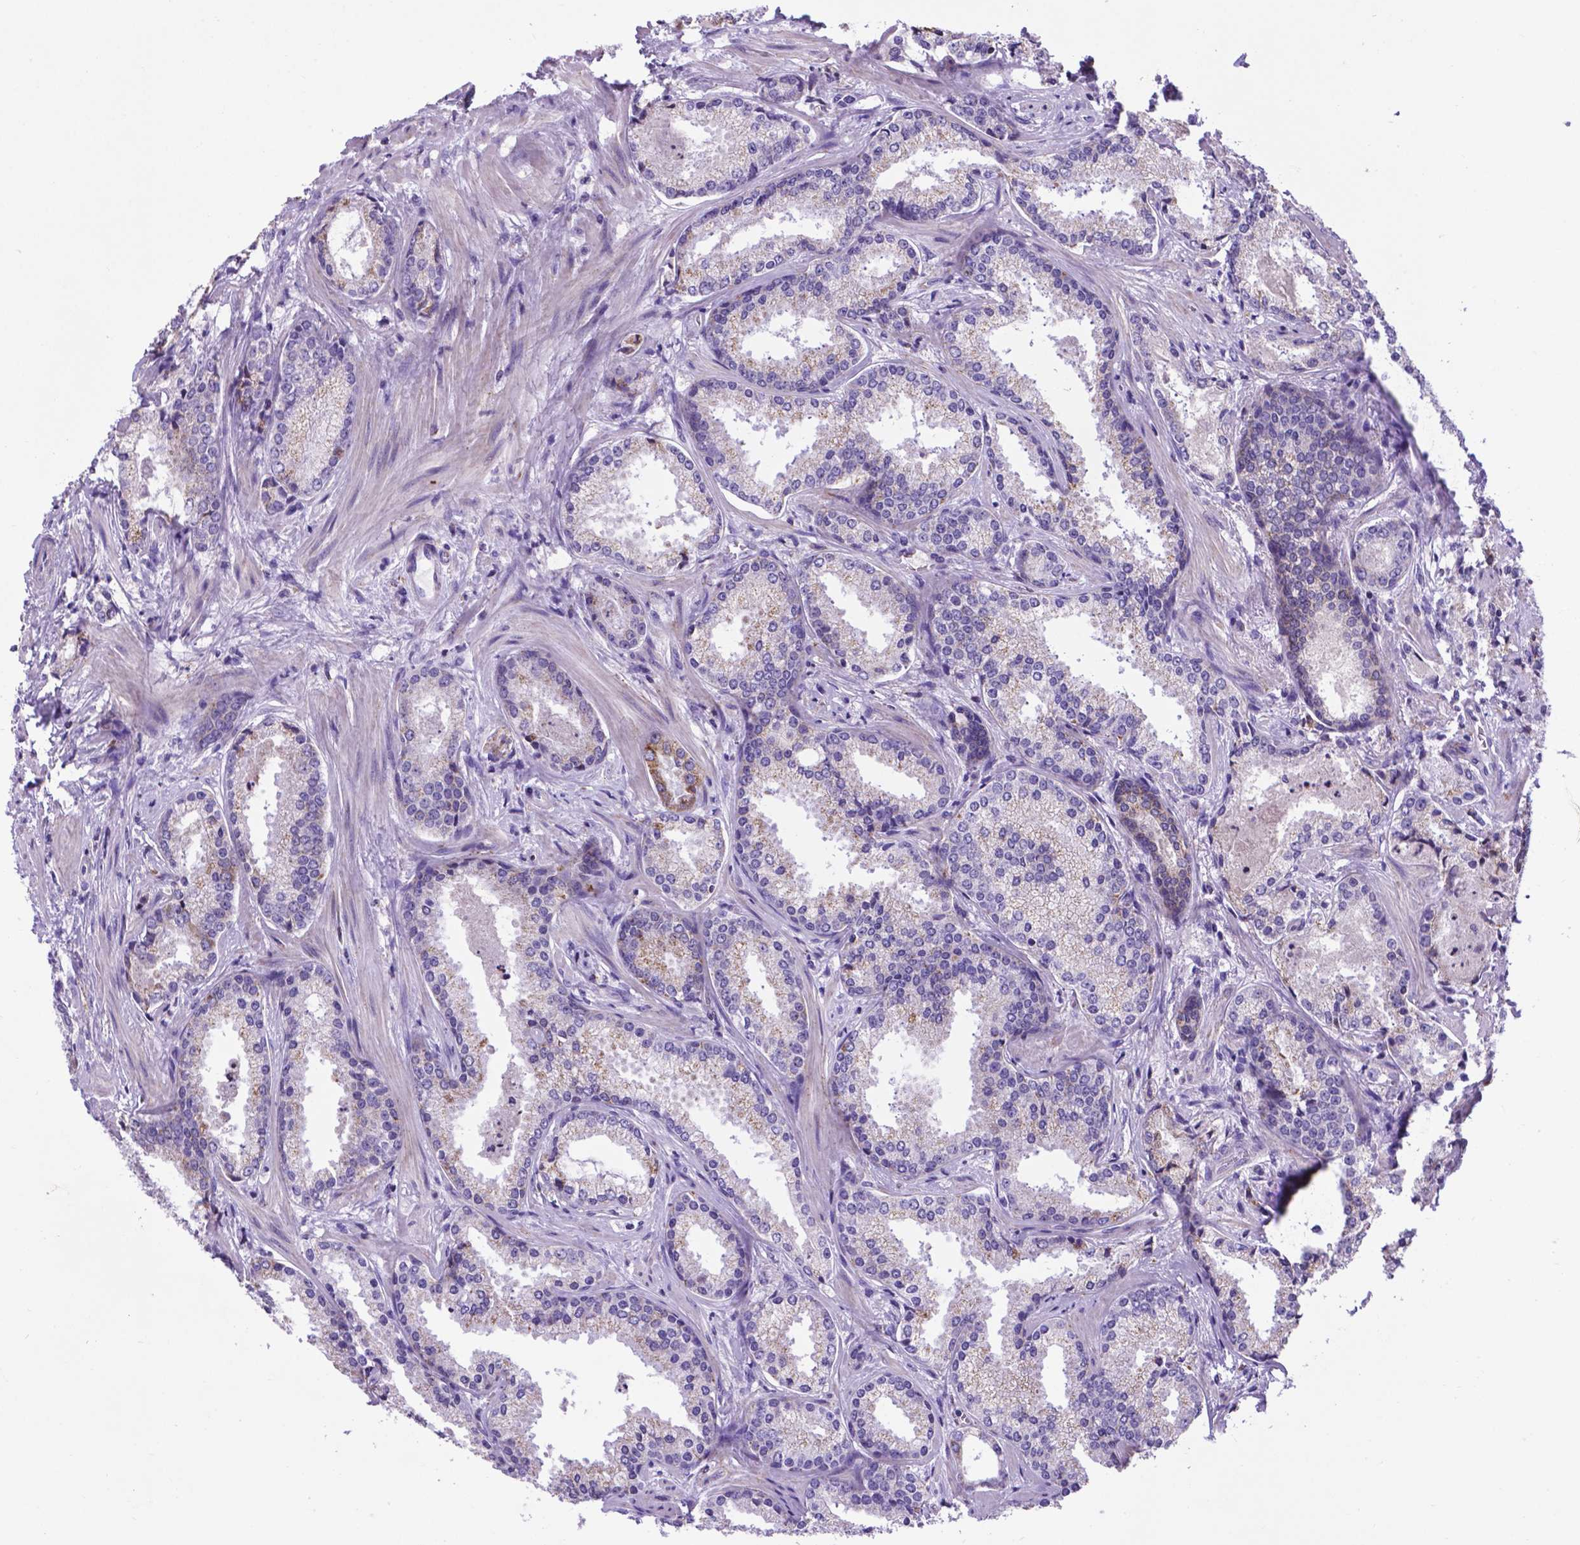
{"staining": {"intensity": "negative", "quantity": "none", "location": "none"}, "tissue": "prostate cancer", "cell_type": "Tumor cells", "image_type": "cancer", "snomed": [{"axis": "morphology", "description": "Adenocarcinoma, Low grade"}, {"axis": "topography", "description": "Prostate"}], "caption": "Tumor cells are negative for brown protein staining in prostate cancer.", "gene": "POU3F3", "patient": {"sex": "male", "age": 56}}